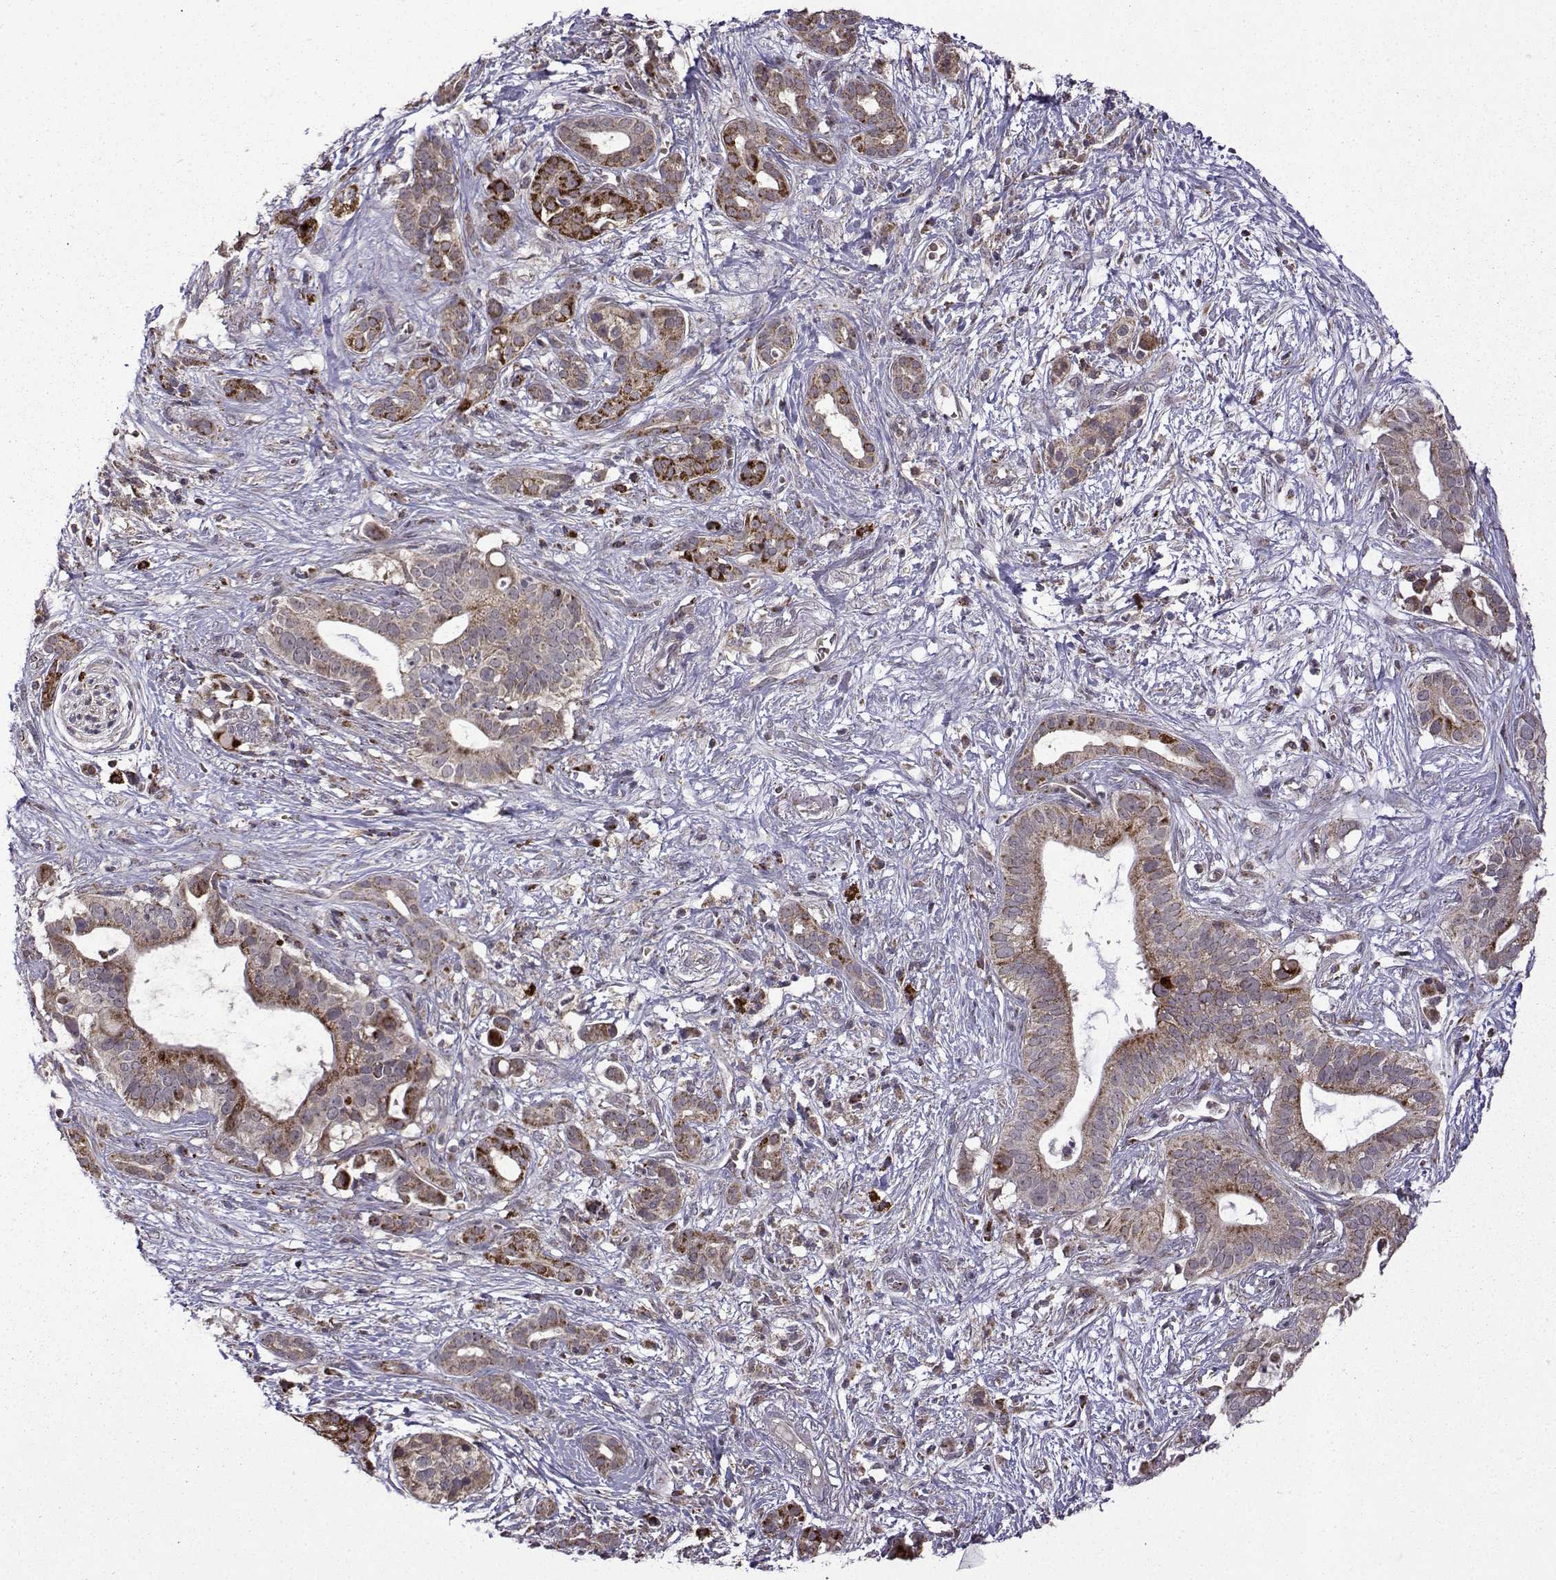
{"staining": {"intensity": "strong", "quantity": "<25%", "location": "cytoplasmic/membranous"}, "tissue": "pancreatic cancer", "cell_type": "Tumor cells", "image_type": "cancer", "snomed": [{"axis": "morphology", "description": "Adenocarcinoma, NOS"}, {"axis": "topography", "description": "Pancreas"}], "caption": "The histopathology image shows a brown stain indicating the presence of a protein in the cytoplasmic/membranous of tumor cells in pancreatic cancer (adenocarcinoma).", "gene": "TAB2", "patient": {"sex": "male", "age": 61}}